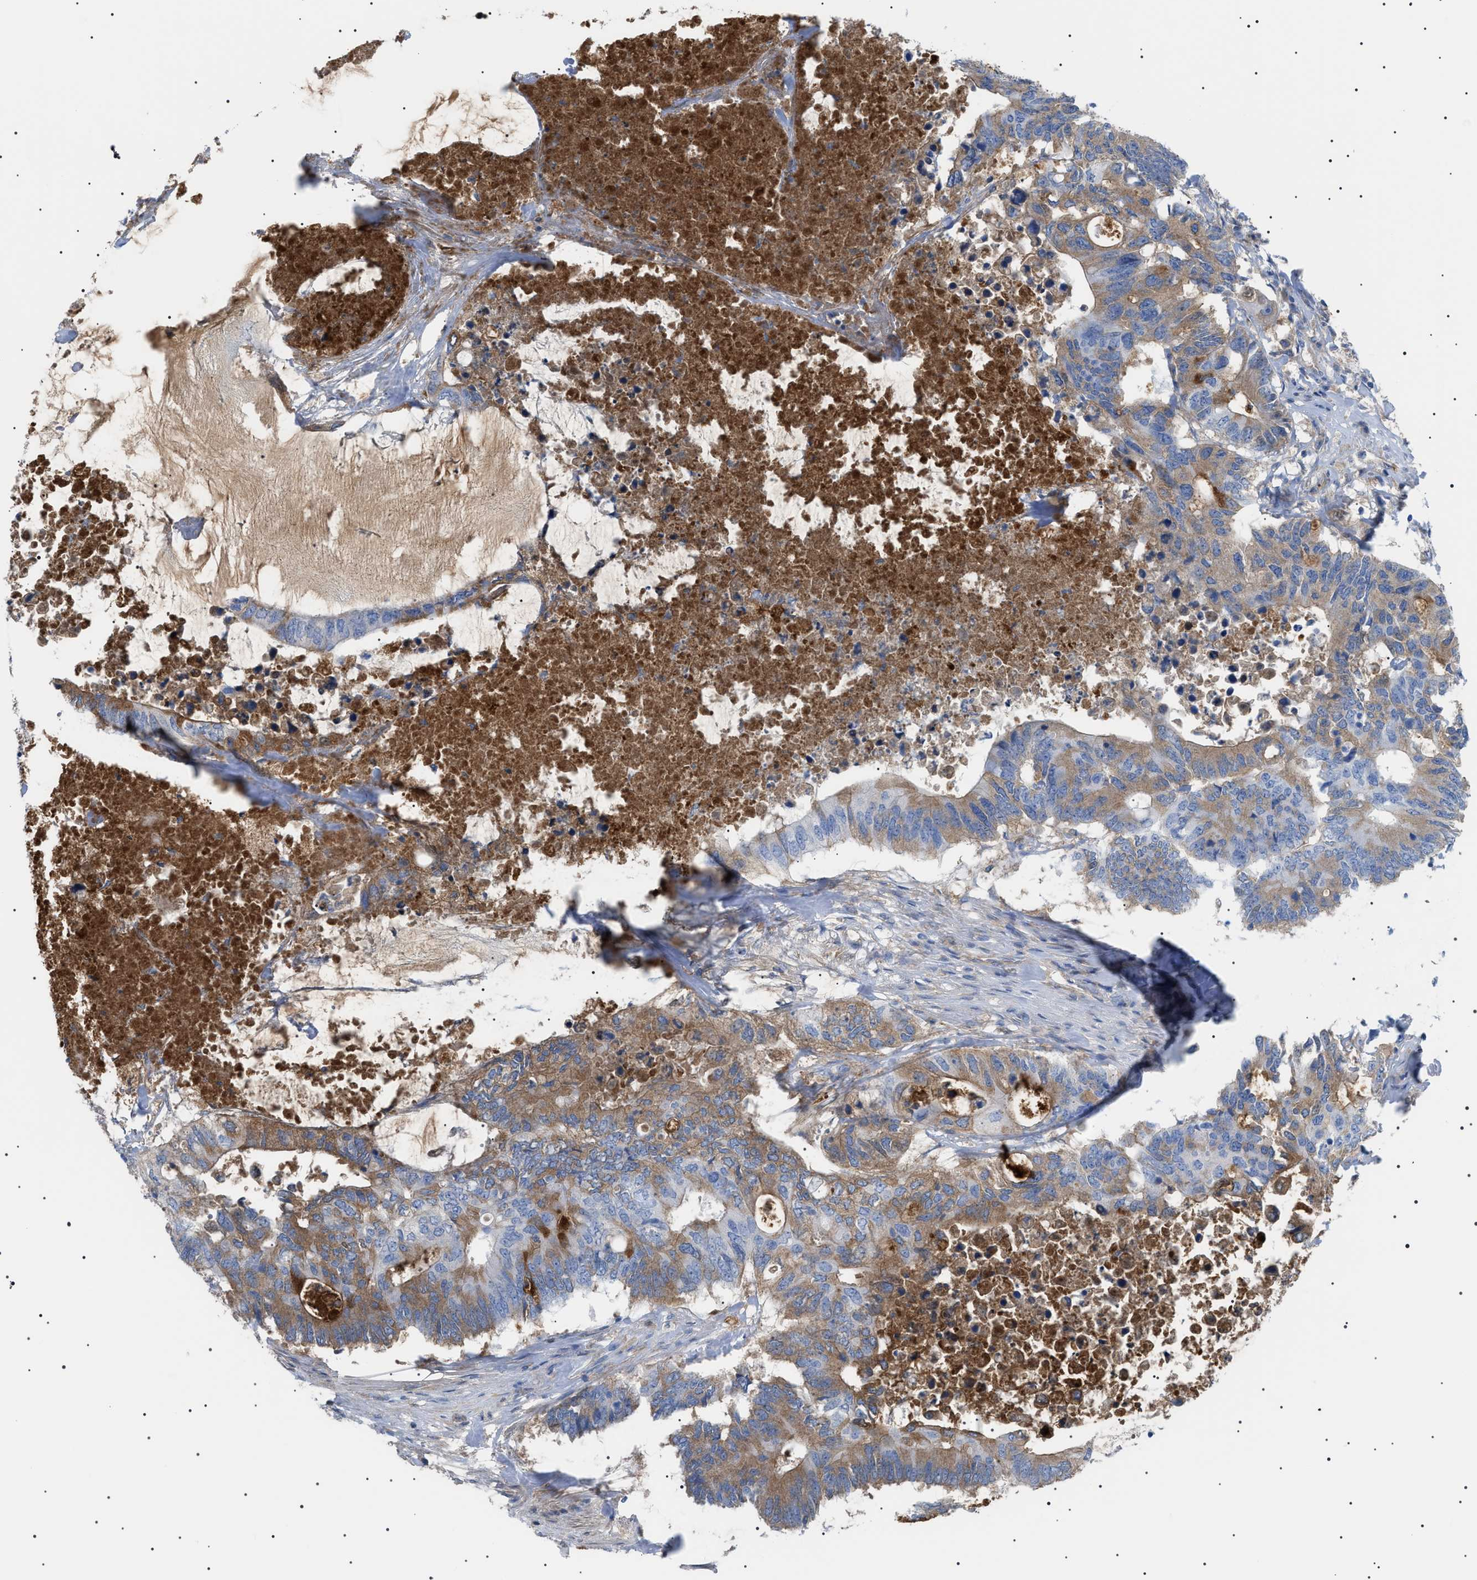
{"staining": {"intensity": "weak", "quantity": ">75%", "location": "cytoplasmic/membranous"}, "tissue": "colorectal cancer", "cell_type": "Tumor cells", "image_type": "cancer", "snomed": [{"axis": "morphology", "description": "Adenocarcinoma, NOS"}, {"axis": "topography", "description": "Colon"}], "caption": "Colorectal cancer tissue exhibits weak cytoplasmic/membranous staining in approximately >75% of tumor cells (Stains: DAB (3,3'-diaminobenzidine) in brown, nuclei in blue, Microscopy: brightfield microscopy at high magnification).", "gene": "LPA", "patient": {"sex": "male", "age": 71}}